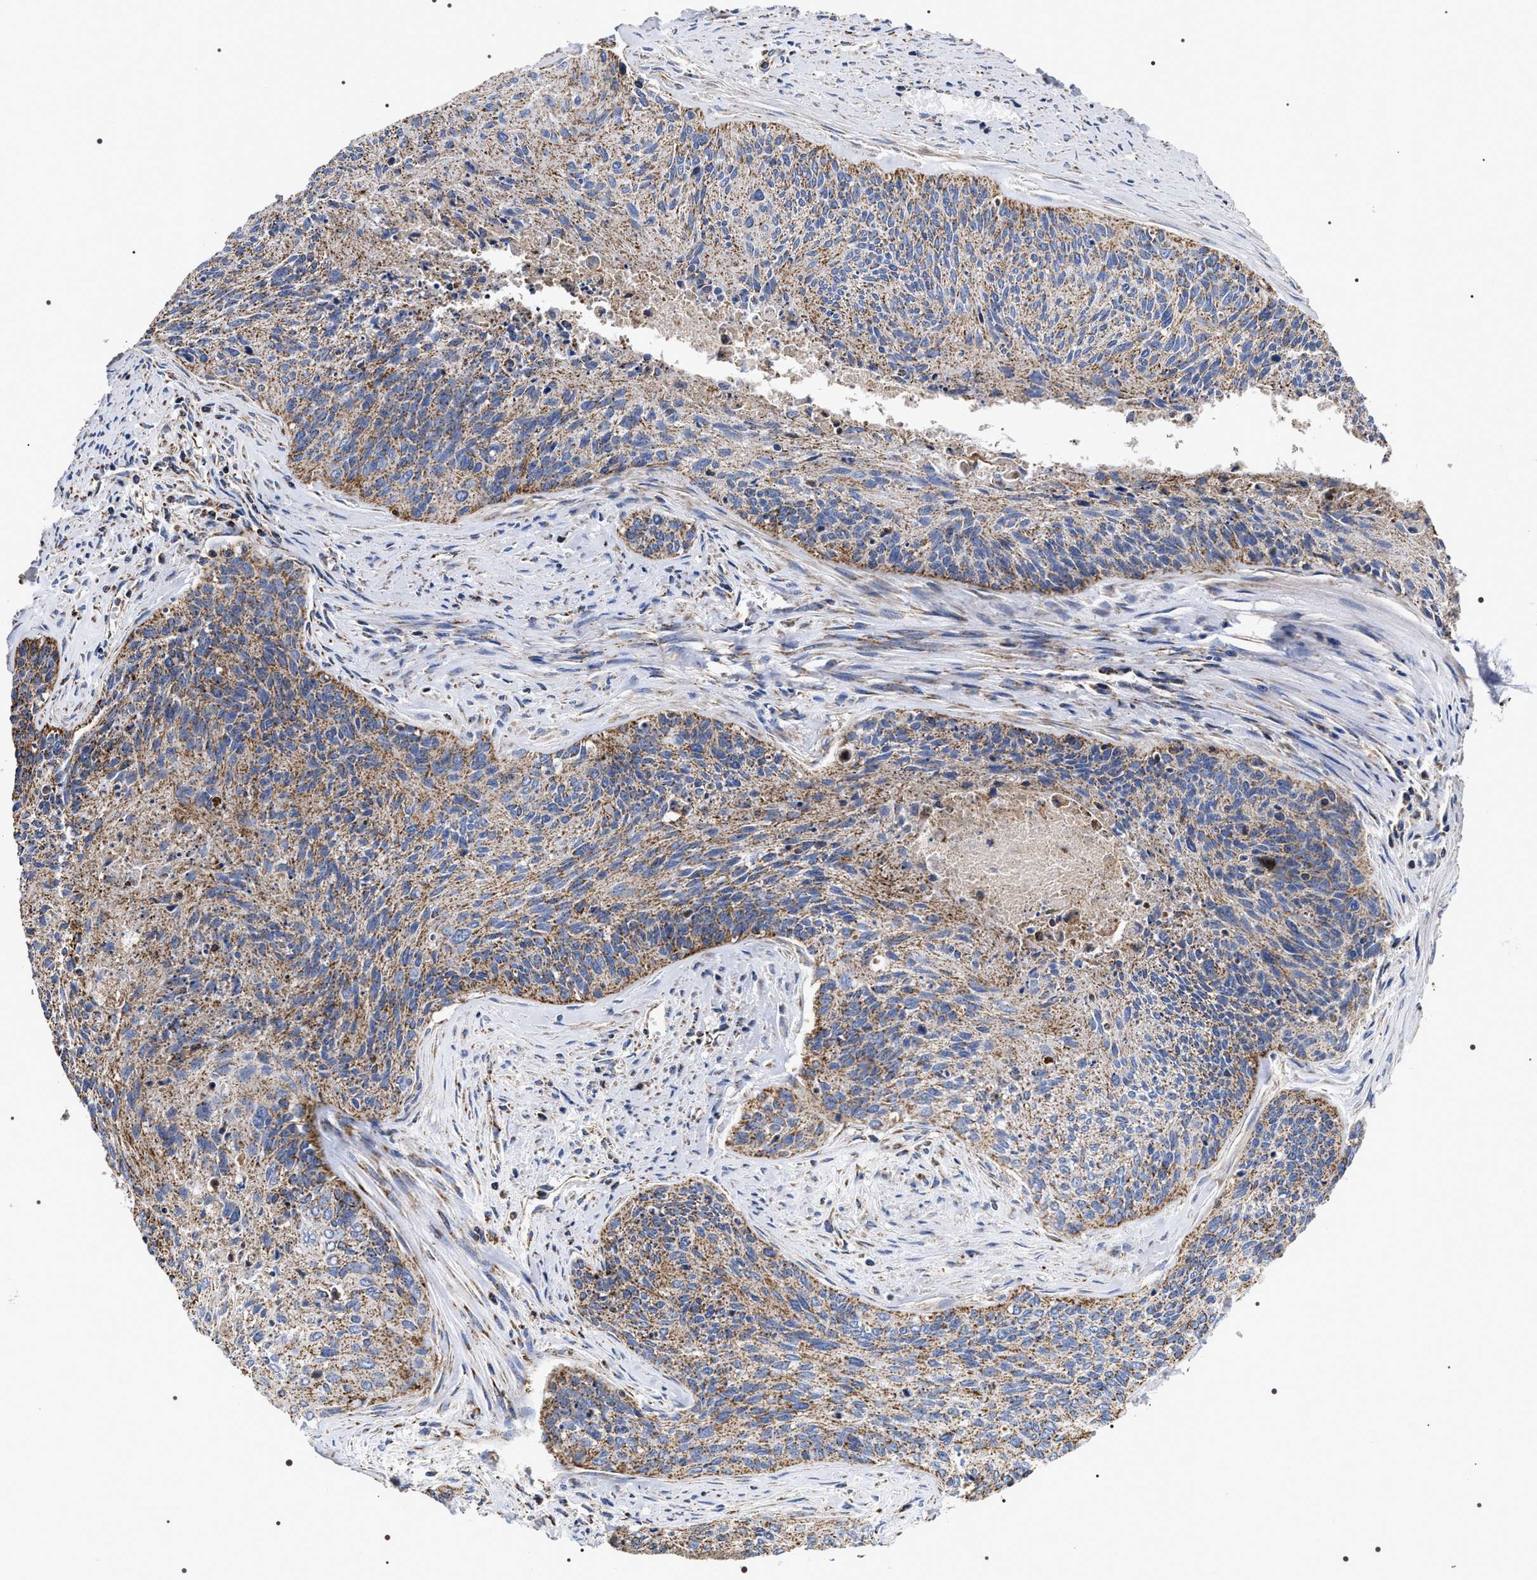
{"staining": {"intensity": "moderate", "quantity": ">75%", "location": "cytoplasmic/membranous"}, "tissue": "cervical cancer", "cell_type": "Tumor cells", "image_type": "cancer", "snomed": [{"axis": "morphology", "description": "Squamous cell carcinoma, NOS"}, {"axis": "topography", "description": "Cervix"}], "caption": "This histopathology image exhibits IHC staining of human cervical cancer (squamous cell carcinoma), with medium moderate cytoplasmic/membranous staining in approximately >75% of tumor cells.", "gene": "COG5", "patient": {"sex": "female", "age": 55}}